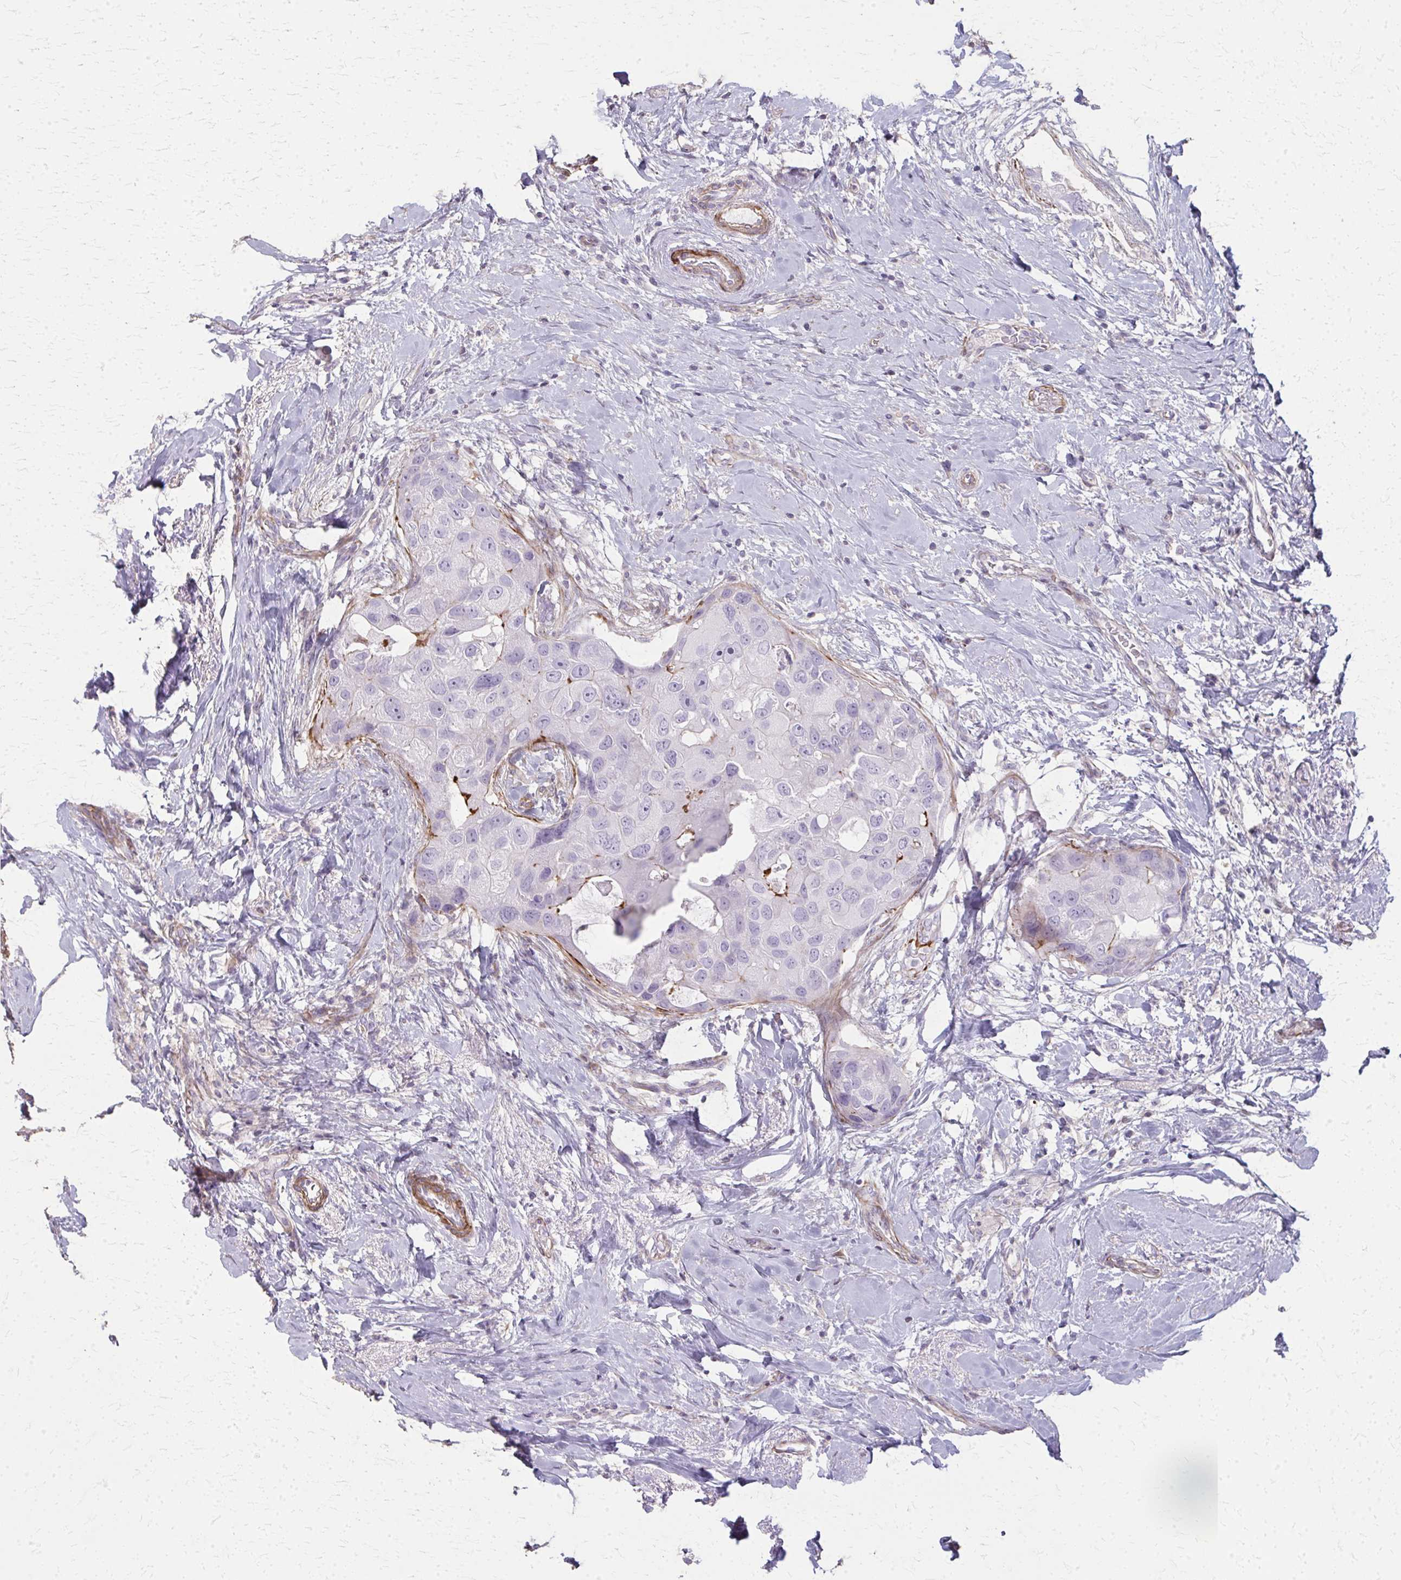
{"staining": {"intensity": "moderate", "quantity": "<25%", "location": "cytoplasmic/membranous"}, "tissue": "breast cancer", "cell_type": "Tumor cells", "image_type": "cancer", "snomed": [{"axis": "morphology", "description": "Duct carcinoma"}, {"axis": "topography", "description": "Breast"}], "caption": "Tumor cells exhibit low levels of moderate cytoplasmic/membranous expression in about <25% of cells in human breast cancer. (brown staining indicates protein expression, while blue staining denotes nuclei).", "gene": "TENM4", "patient": {"sex": "female", "age": 43}}